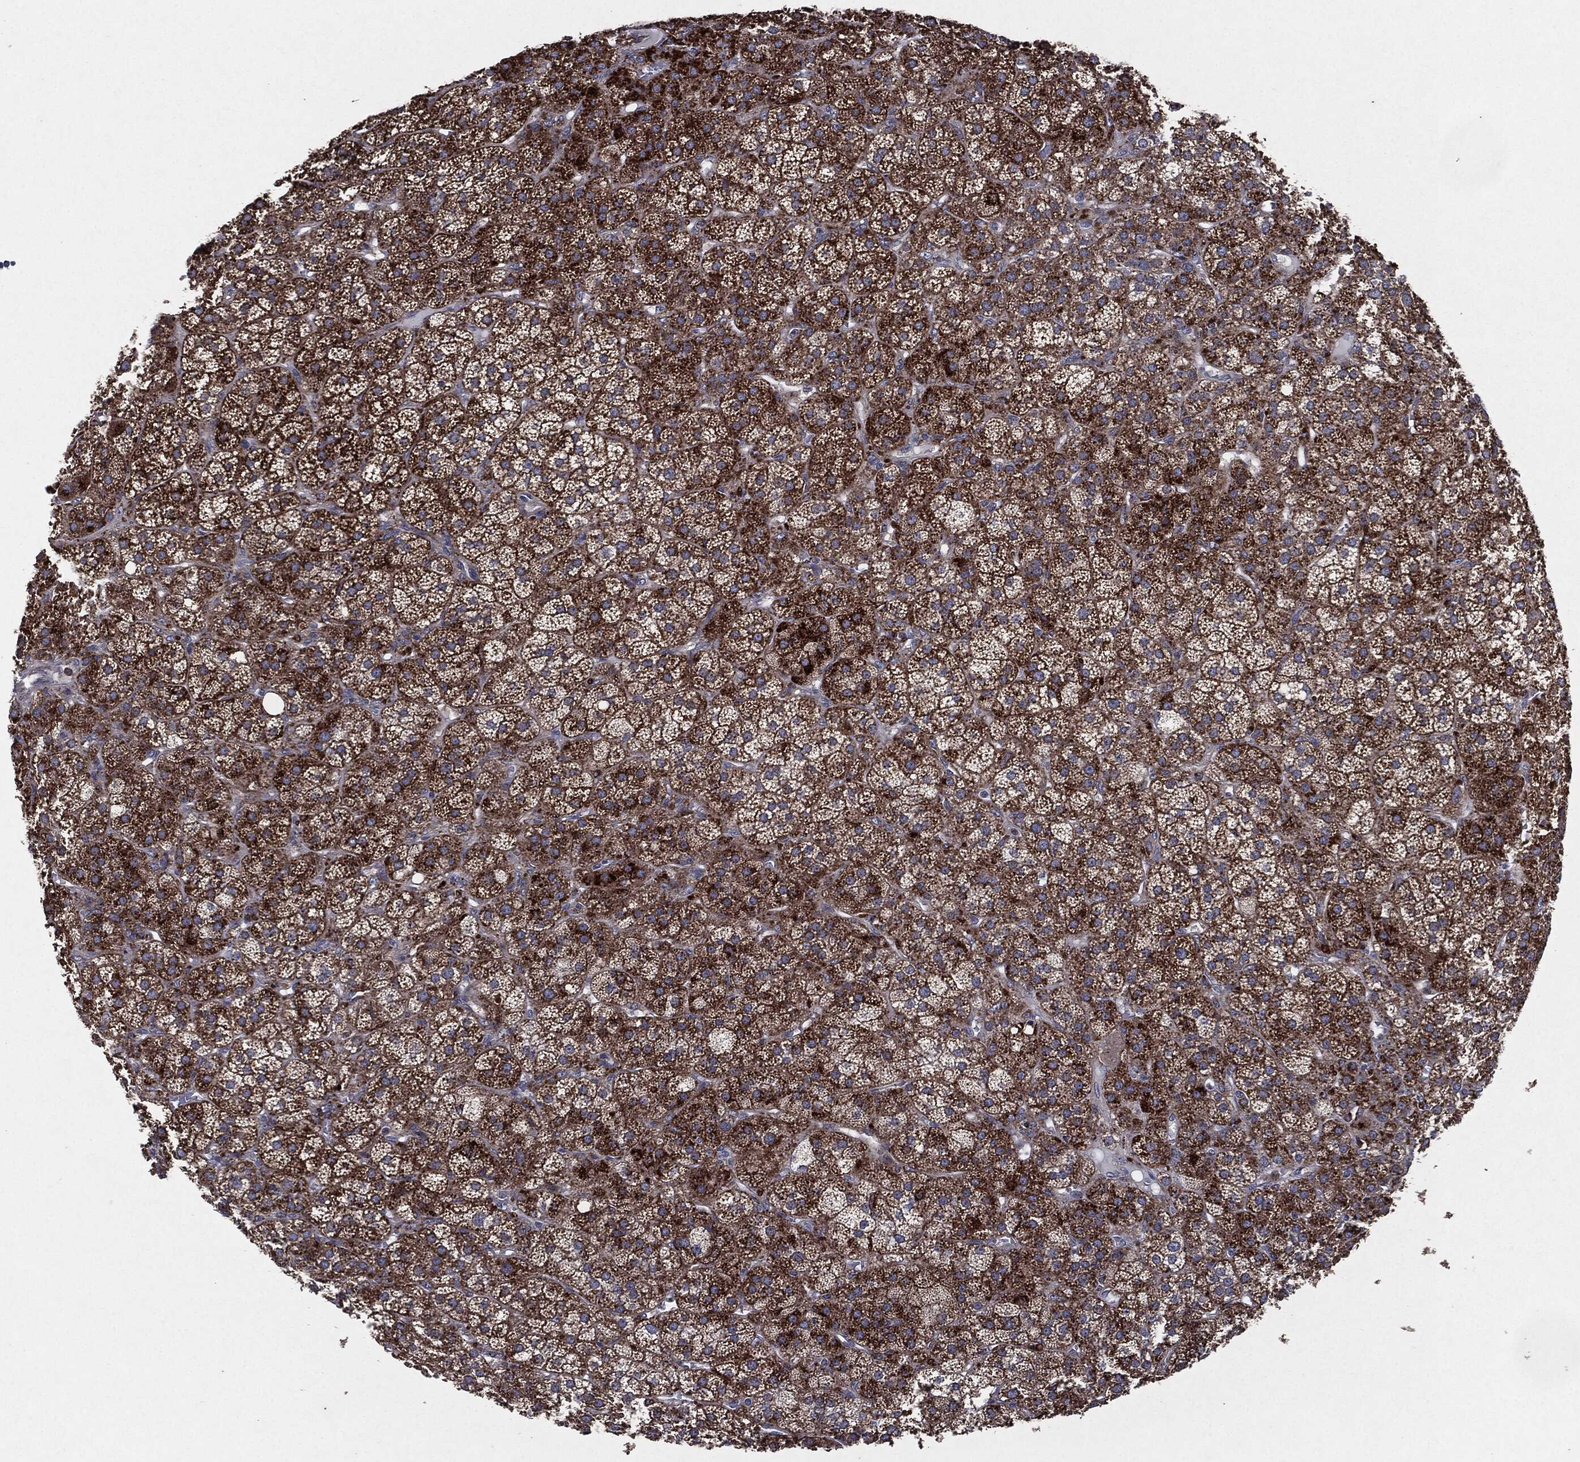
{"staining": {"intensity": "strong", "quantity": ">75%", "location": "cytoplasmic/membranous"}, "tissue": "adrenal gland", "cell_type": "Glandular cells", "image_type": "normal", "snomed": [{"axis": "morphology", "description": "Normal tissue, NOS"}, {"axis": "topography", "description": "Adrenal gland"}], "caption": "Brown immunohistochemical staining in benign adrenal gland reveals strong cytoplasmic/membranous staining in about >75% of glandular cells. (DAB (3,3'-diaminobenzidine) = brown stain, brightfield microscopy at high magnification).", "gene": "SLC31A2", "patient": {"sex": "female", "age": 60}}